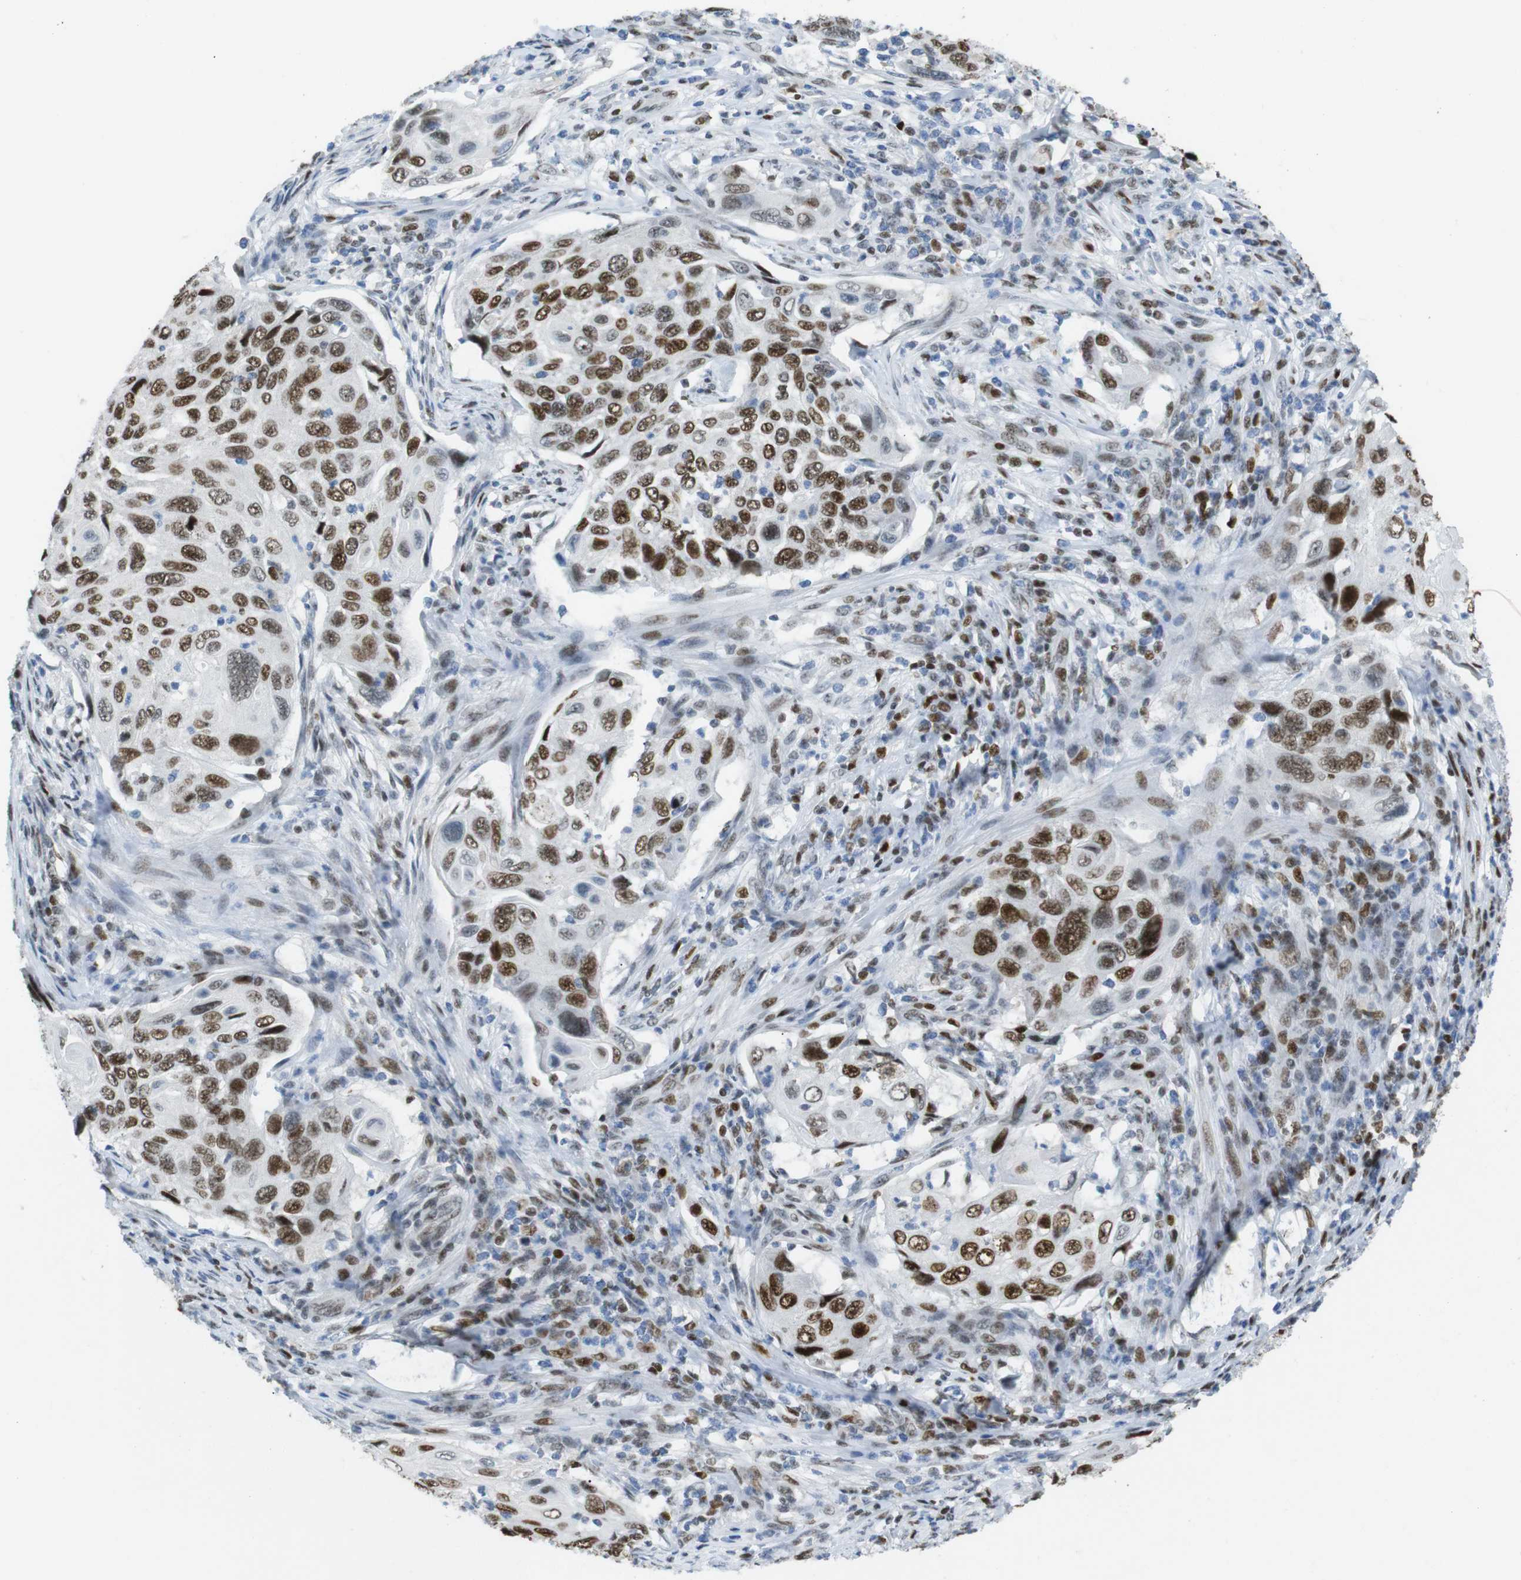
{"staining": {"intensity": "moderate", "quantity": ">75%", "location": "nuclear"}, "tissue": "cervical cancer", "cell_type": "Tumor cells", "image_type": "cancer", "snomed": [{"axis": "morphology", "description": "Squamous cell carcinoma, NOS"}, {"axis": "topography", "description": "Cervix"}], "caption": "Protein expression analysis of cervical squamous cell carcinoma displays moderate nuclear staining in about >75% of tumor cells.", "gene": "RIOX2", "patient": {"sex": "female", "age": 70}}